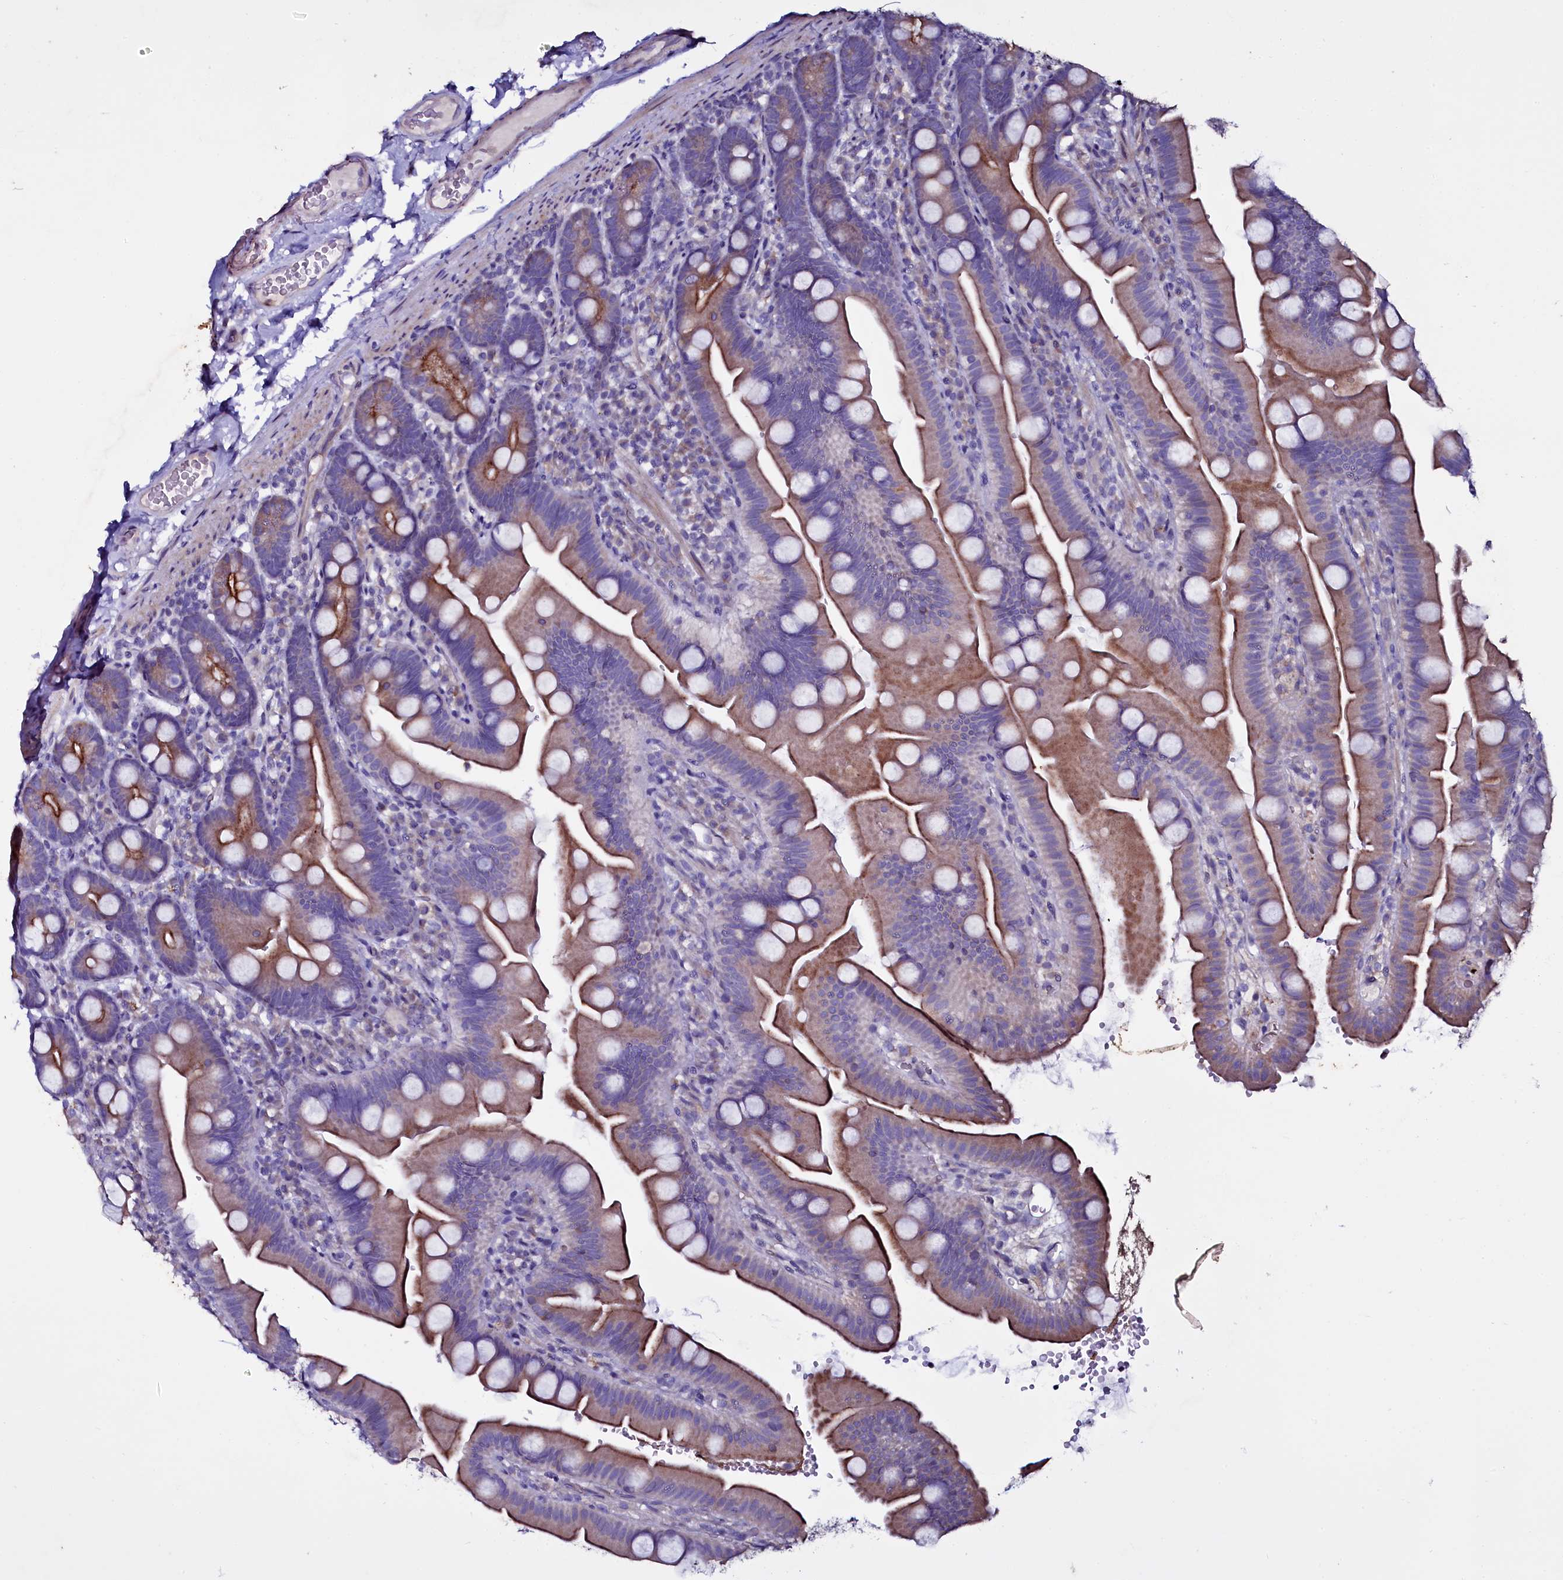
{"staining": {"intensity": "moderate", "quantity": "25%-75%", "location": "cytoplasmic/membranous"}, "tissue": "small intestine", "cell_type": "Glandular cells", "image_type": "normal", "snomed": [{"axis": "morphology", "description": "Normal tissue, NOS"}, {"axis": "topography", "description": "Small intestine"}], "caption": "This photomicrograph reveals normal small intestine stained with immunohistochemistry (IHC) to label a protein in brown. The cytoplasmic/membranous of glandular cells show moderate positivity for the protein. Nuclei are counter-stained blue.", "gene": "SELENOT", "patient": {"sex": "female", "age": 68}}